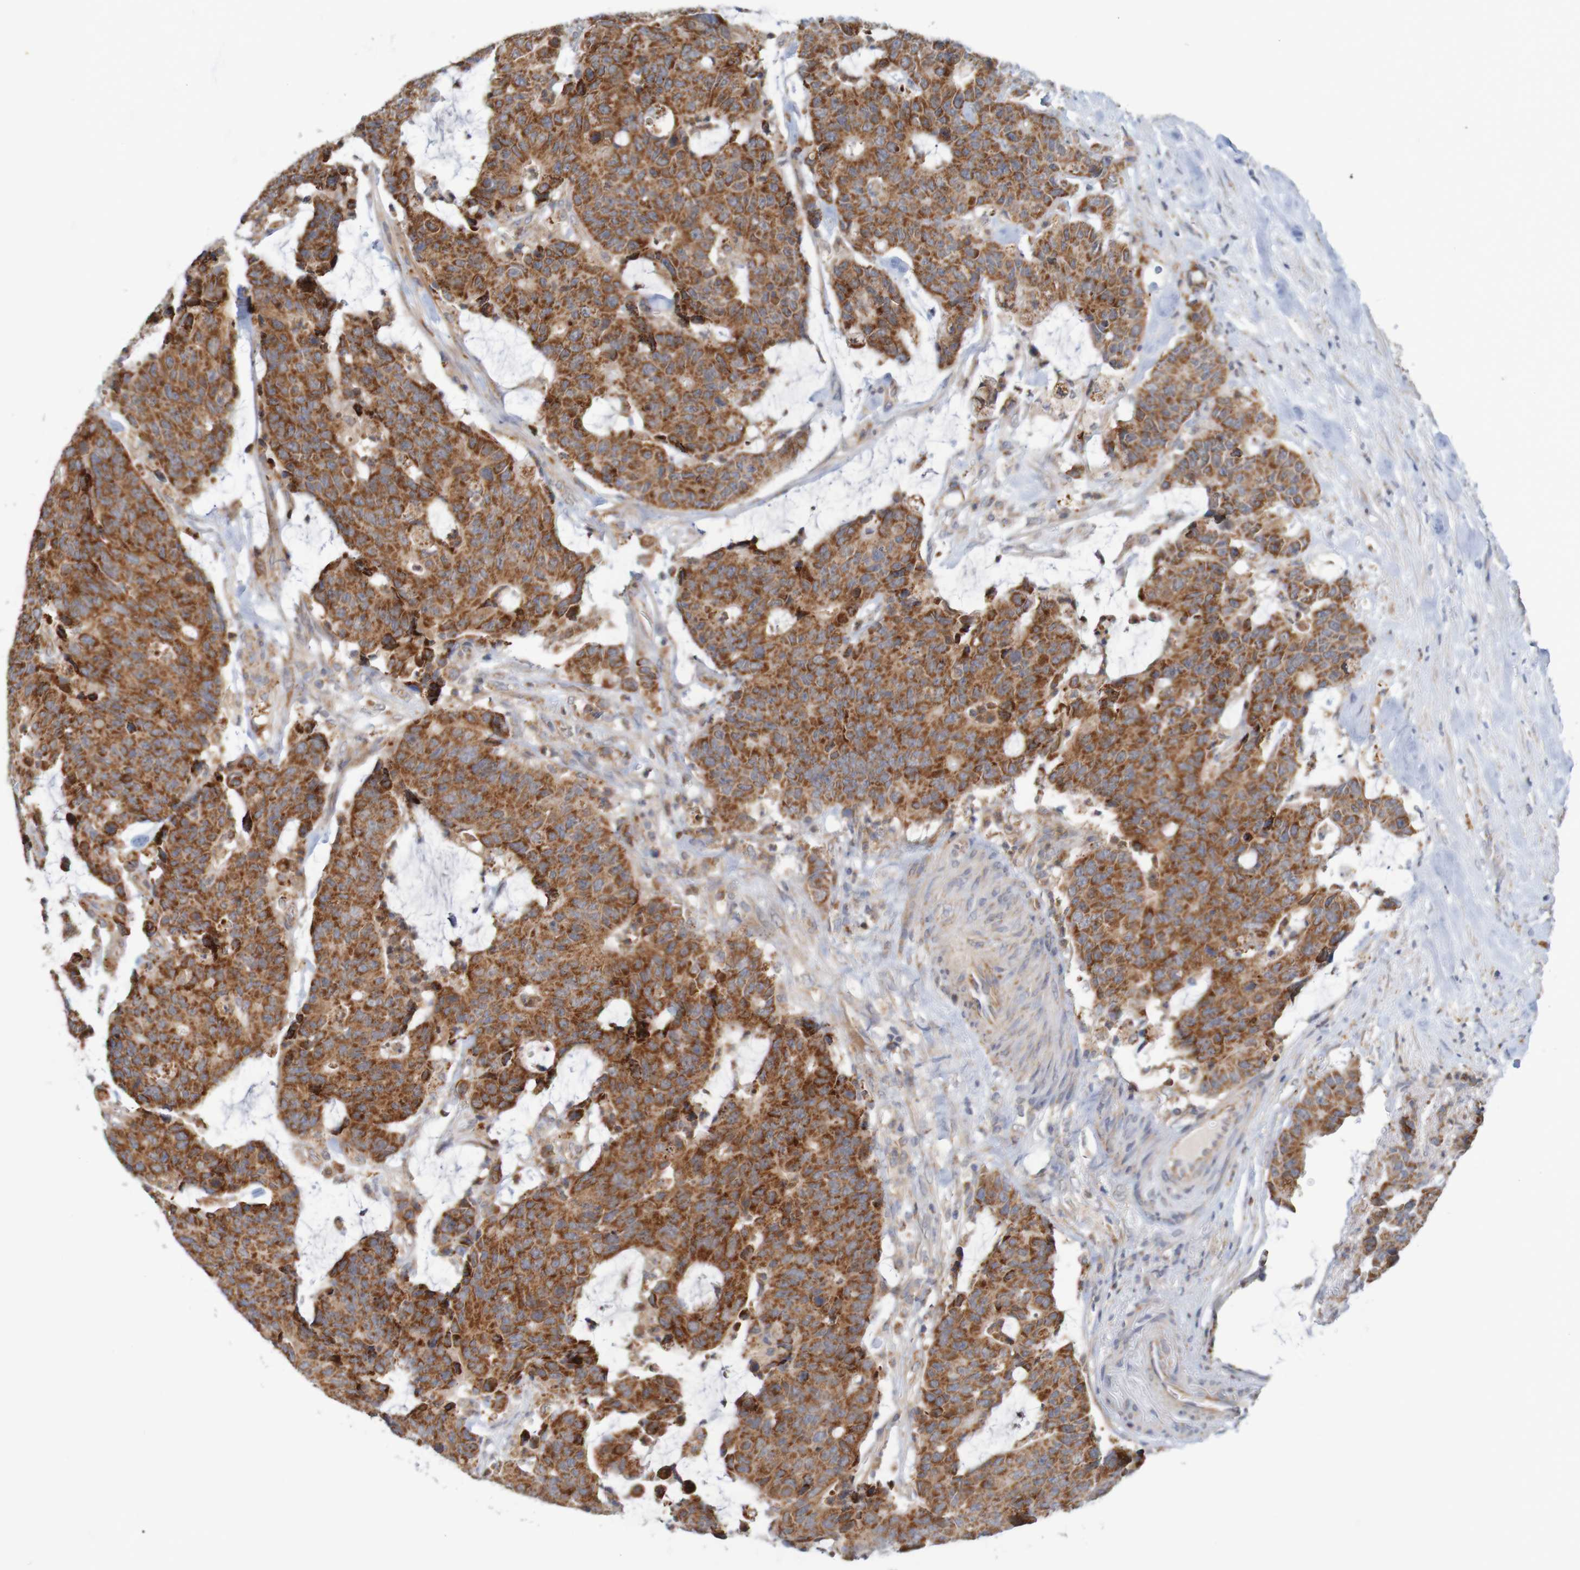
{"staining": {"intensity": "strong", "quantity": ">75%", "location": "cytoplasmic/membranous"}, "tissue": "colorectal cancer", "cell_type": "Tumor cells", "image_type": "cancer", "snomed": [{"axis": "morphology", "description": "Adenocarcinoma, NOS"}, {"axis": "topography", "description": "Colon"}], "caption": "Colorectal cancer (adenocarcinoma) stained with IHC demonstrates strong cytoplasmic/membranous staining in approximately >75% of tumor cells.", "gene": "NAV2", "patient": {"sex": "female", "age": 86}}